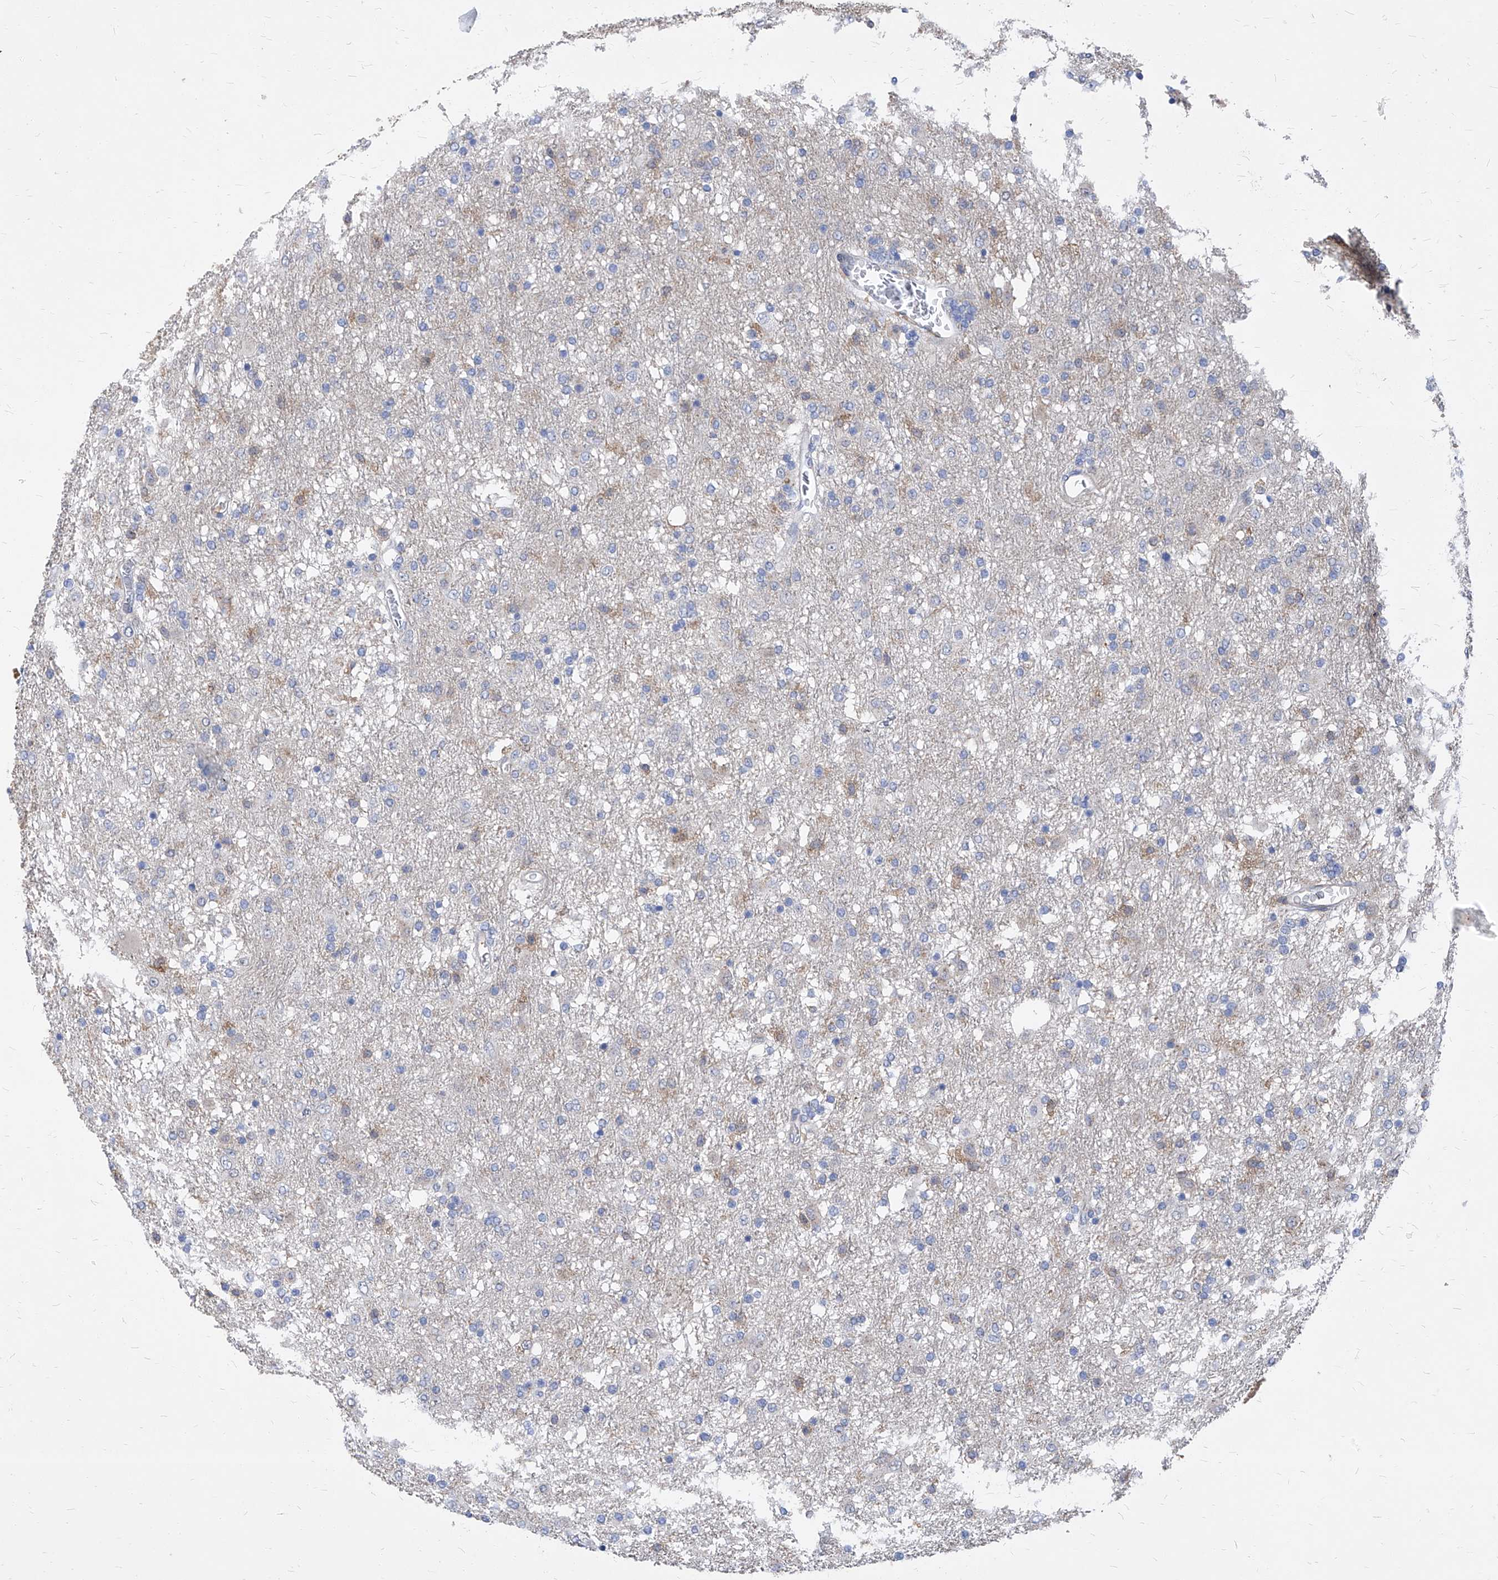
{"staining": {"intensity": "negative", "quantity": "none", "location": "none"}, "tissue": "glioma", "cell_type": "Tumor cells", "image_type": "cancer", "snomed": [{"axis": "morphology", "description": "Glioma, malignant, Low grade"}, {"axis": "topography", "description": "Brain"}], "caption": "Immunohistochemical staining of glioma exhibits no significant expression in tumor cells.", "gene": "ABRACL", "patient": {"sex": "male", "age": 65}}